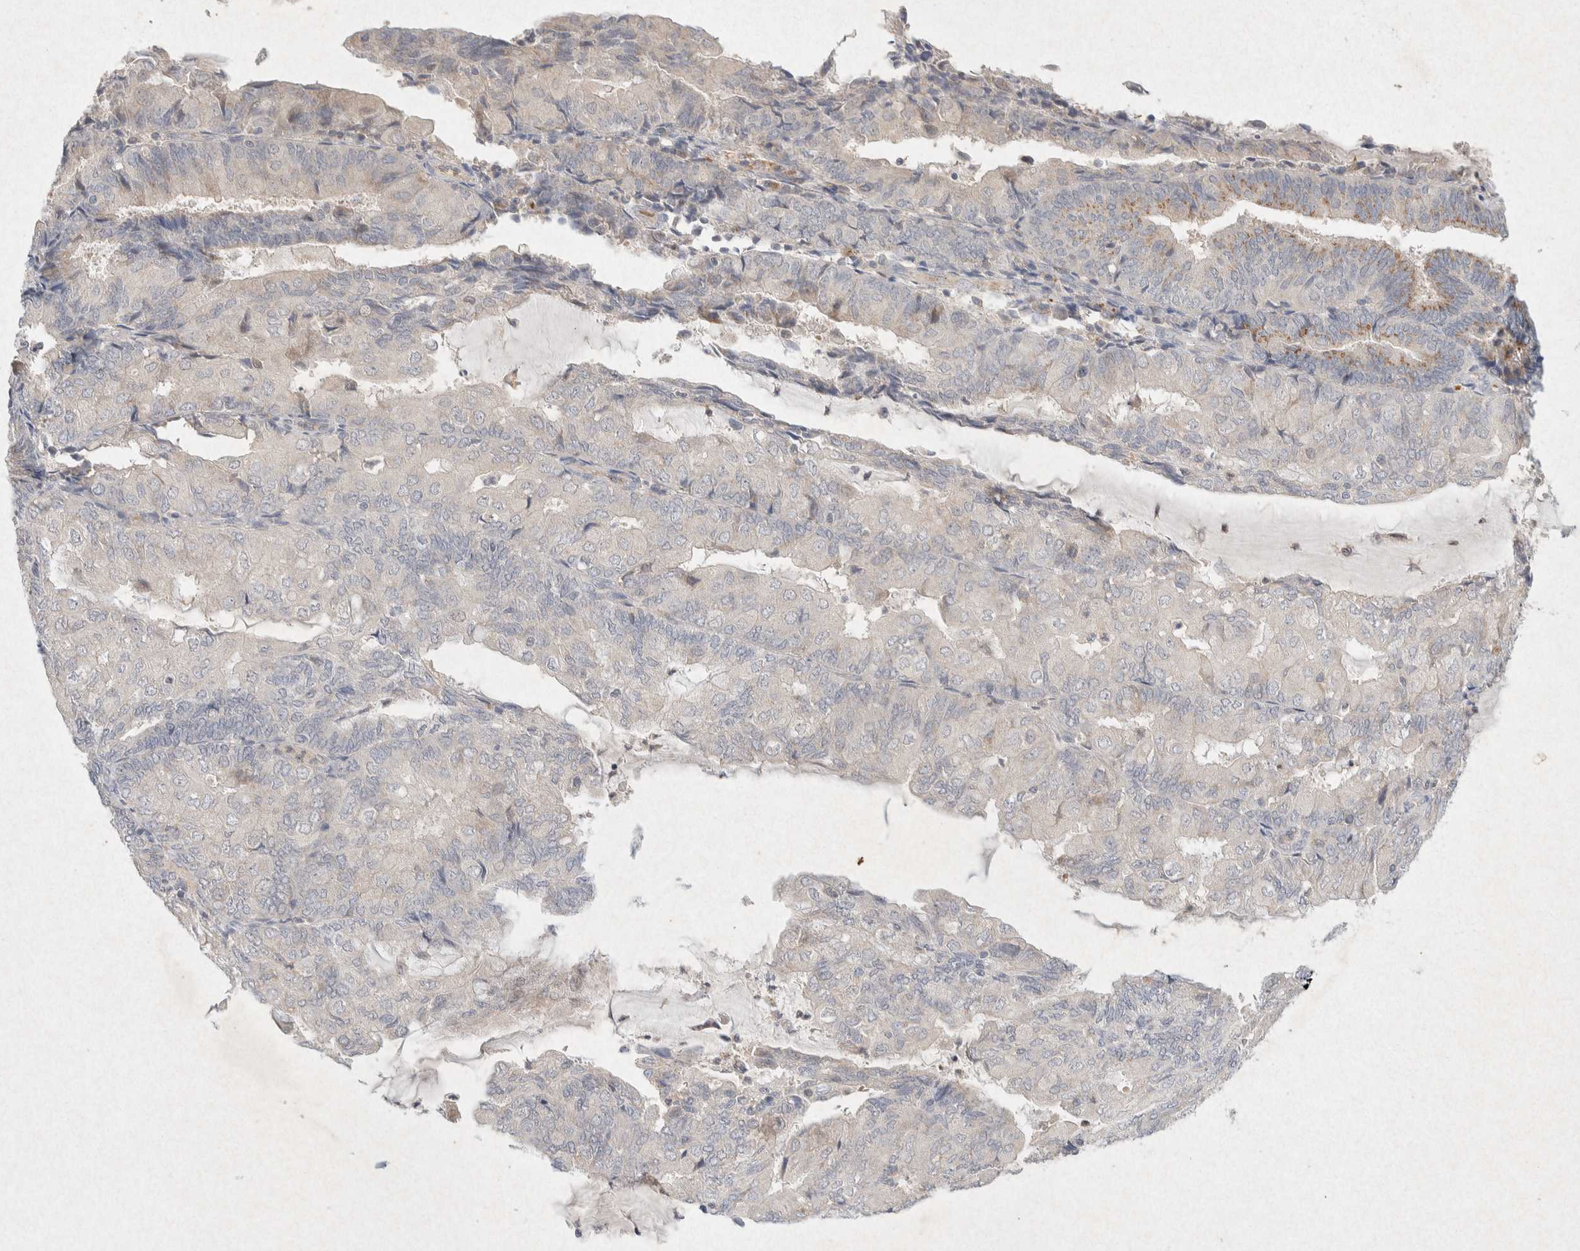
{"staining": {"intensity": "negative", "quantity": "none", "location": "none"}, "tissue": "endometrial cancer", "cell_type": "Tumor cells", "image_type": "cancer", "snomed": [{"axis": "morphology", "description": "Adenocarcinoma, NOS"}, {"axis": "topography", "description": "Endometrium"}], "caption": "IHC of endometrial adenocarcinoma reveals no positivity in tumor cells. (DAB IHC with hematoxylin counter stain).", "gene": "GNAI1", "patient": {"sex": "female", "age": 81}}